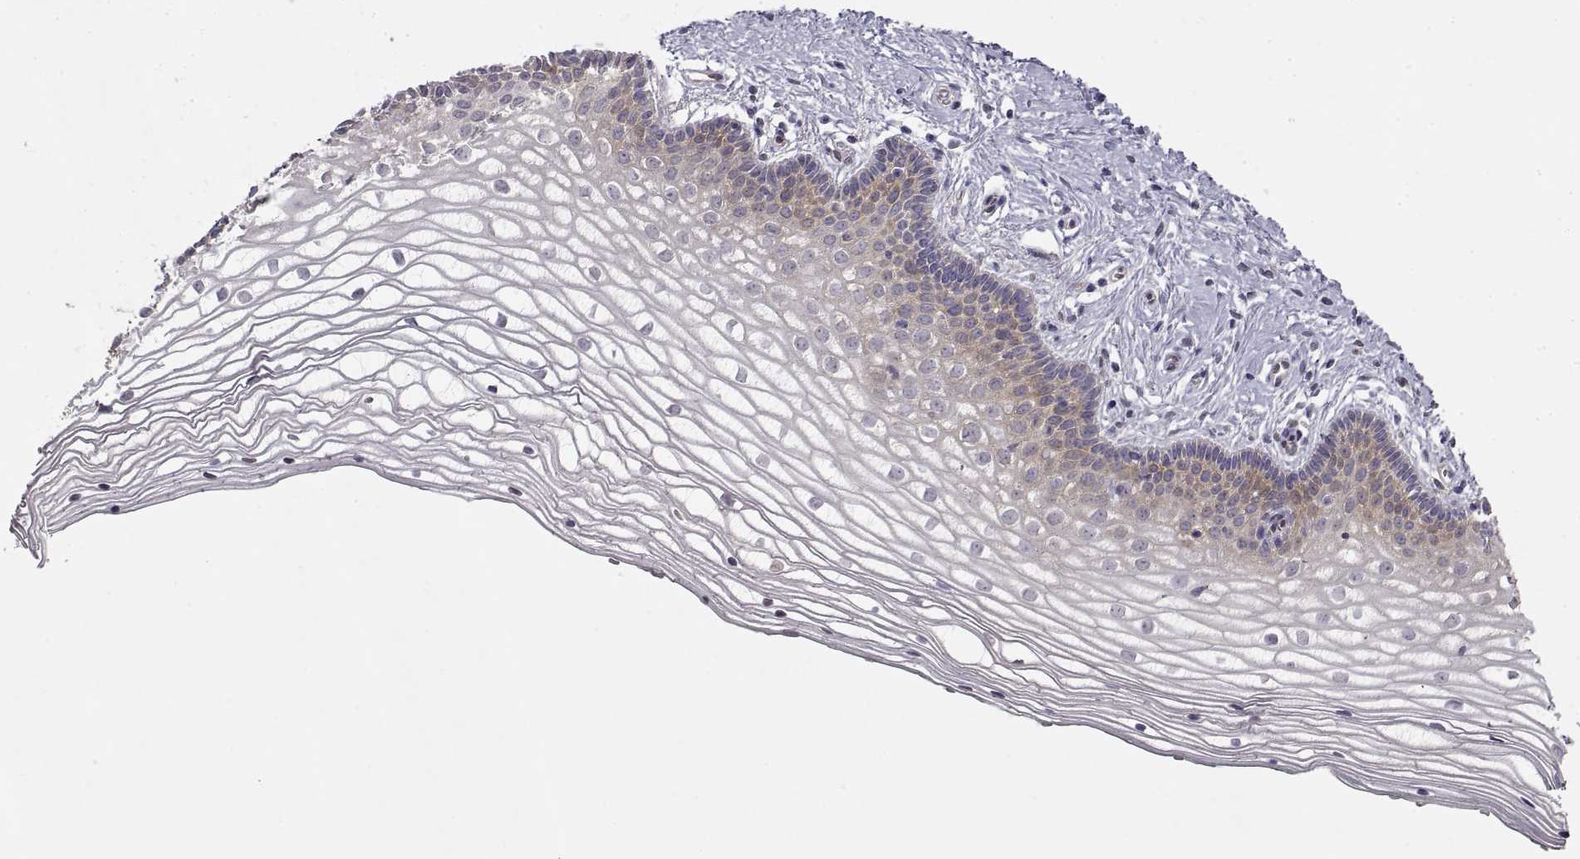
{"staining": {"intensity": "weak", "quantity": "25%-75%", "location": "cytoplasmic/membranous"}, "tissue": "vagina", "cell_type": "Squamous epithelial cells", "image_type": "normal", "snomed": [{"axis": "morphology", "description": "Normal tissue, NOS"}, {"axis": "topography", "description": "Vagina"}], "caption": "Protein expression analysis of benign vagina displays weak cytoplasmic/membranous expression in about 25%-75% of squamous epithelial cells. (Stains: DAB in brown, nuclei in blue, Microscopy: brightfield microscopy at high magnification).", "gene": "HSP90AB1", "patient": {"sex": "female", "age": 36}}